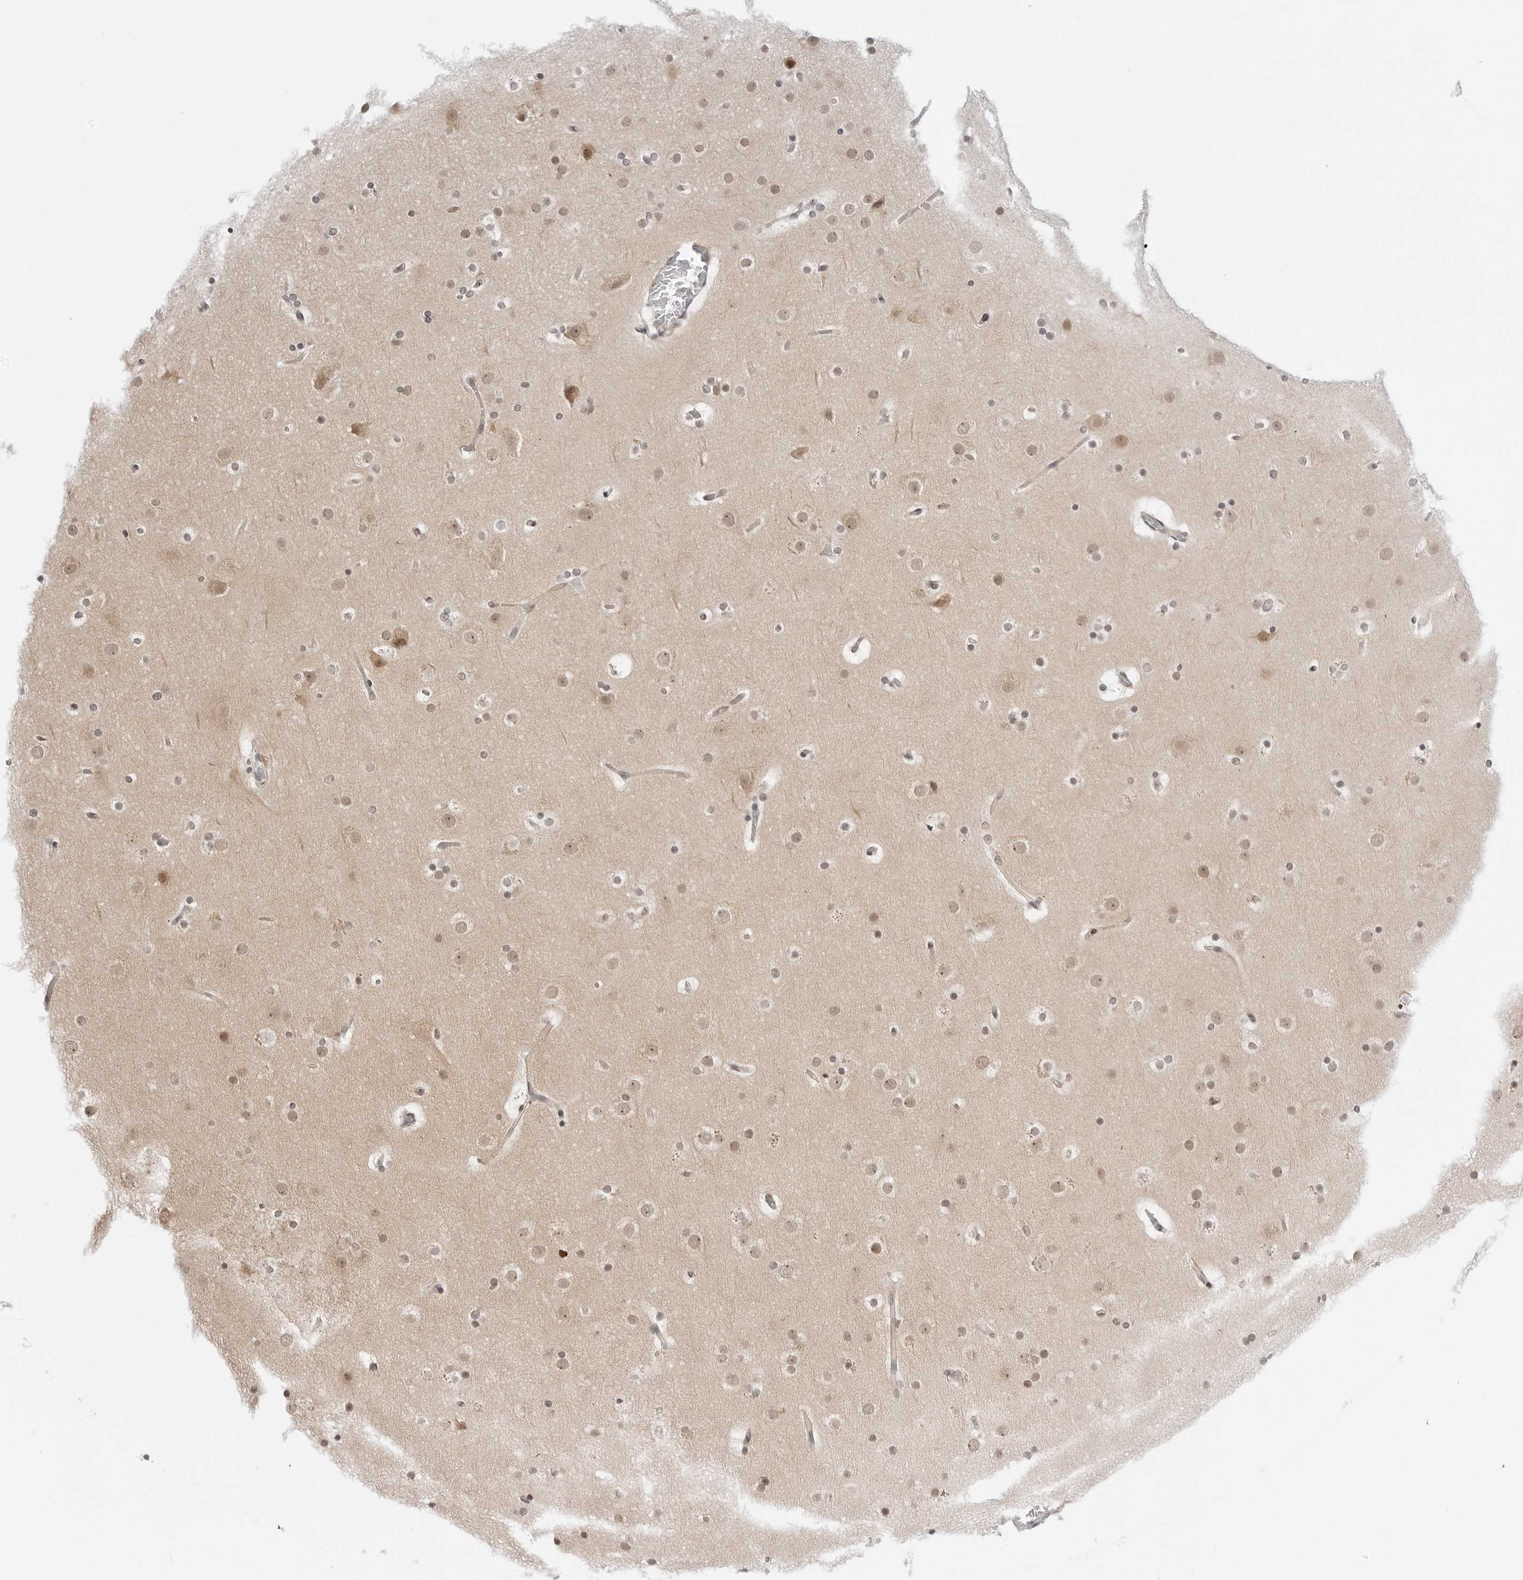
{"staining": {"intensity": "negative", "quantity": "none", "location": "none"}, "tissue": "cerebral cortex", "cell_type": "Endothelial cells", "image_type": "normal", "snomed": [{"axis": "morphology", "description": "Normal tissue, NOS"}, {"axis": "topography", "description": "Cerebral cortex"}], "caption": "Micrograph shows no significant protein positivity in endothelial cells of unremarkable cerebral cortex.", "gene": "PPP2R5C", "patient": {"sex": "male", "age": 57}}